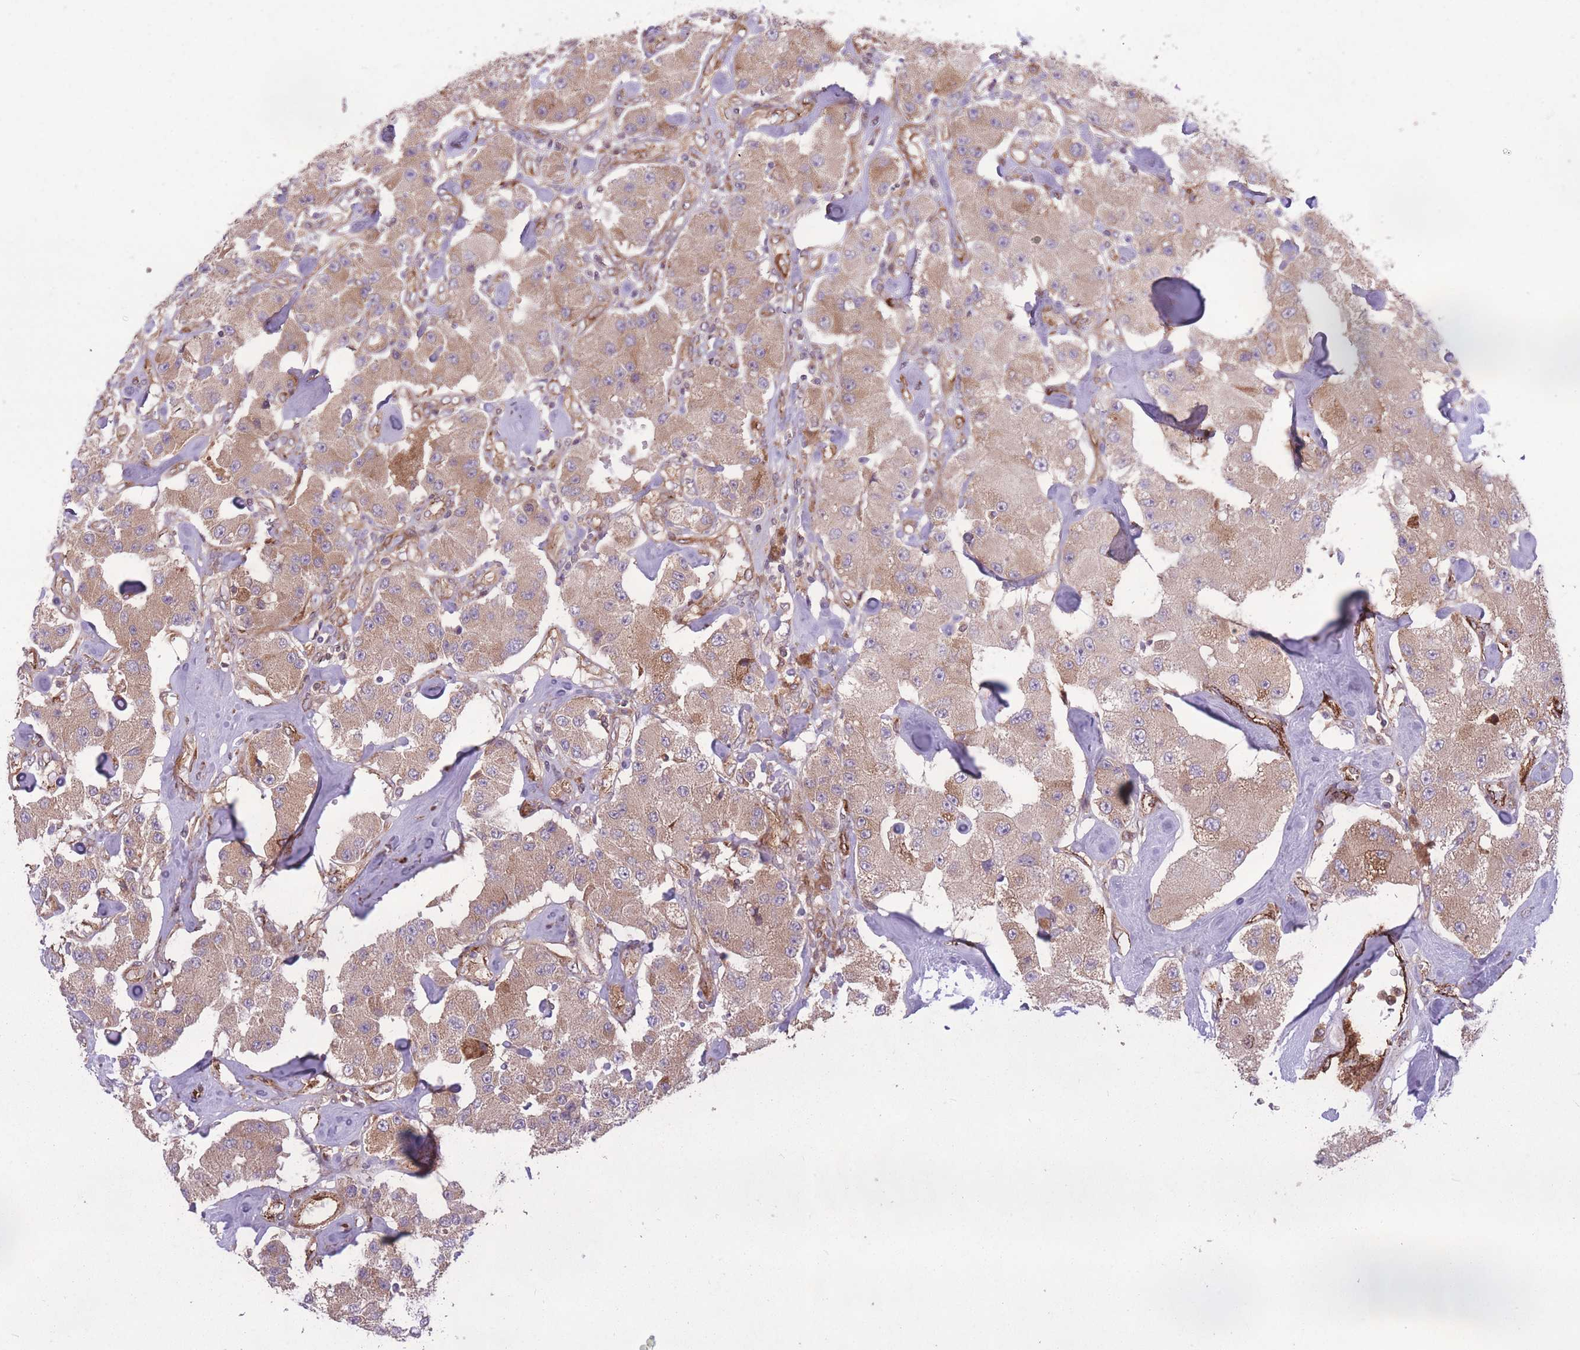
{"staining": {"intensity": "moderate", "quantity": "25%-75%", "location": "cytoplasmic/membranous"}, "tissue": "carcinoid", "cell_type": "Tumor cells", "image_type": "cancer", "snomed": [{"axis": "morphology", "description": "Carcinoid, malignant, NOS"}, {"axis": "topography", "description": "Pancreas"}], "caption": "High-magnification brightfield microscopy of malignant carcinoid stained with DAB (brown) and counterstained with hematoxylin (blue). tumor cells exhibit moderate cytoplasmic/membranous staining is seen in about25%-75% of cells.", "gene": "CISH", "patient": {"sex": "male", "age": 41}}